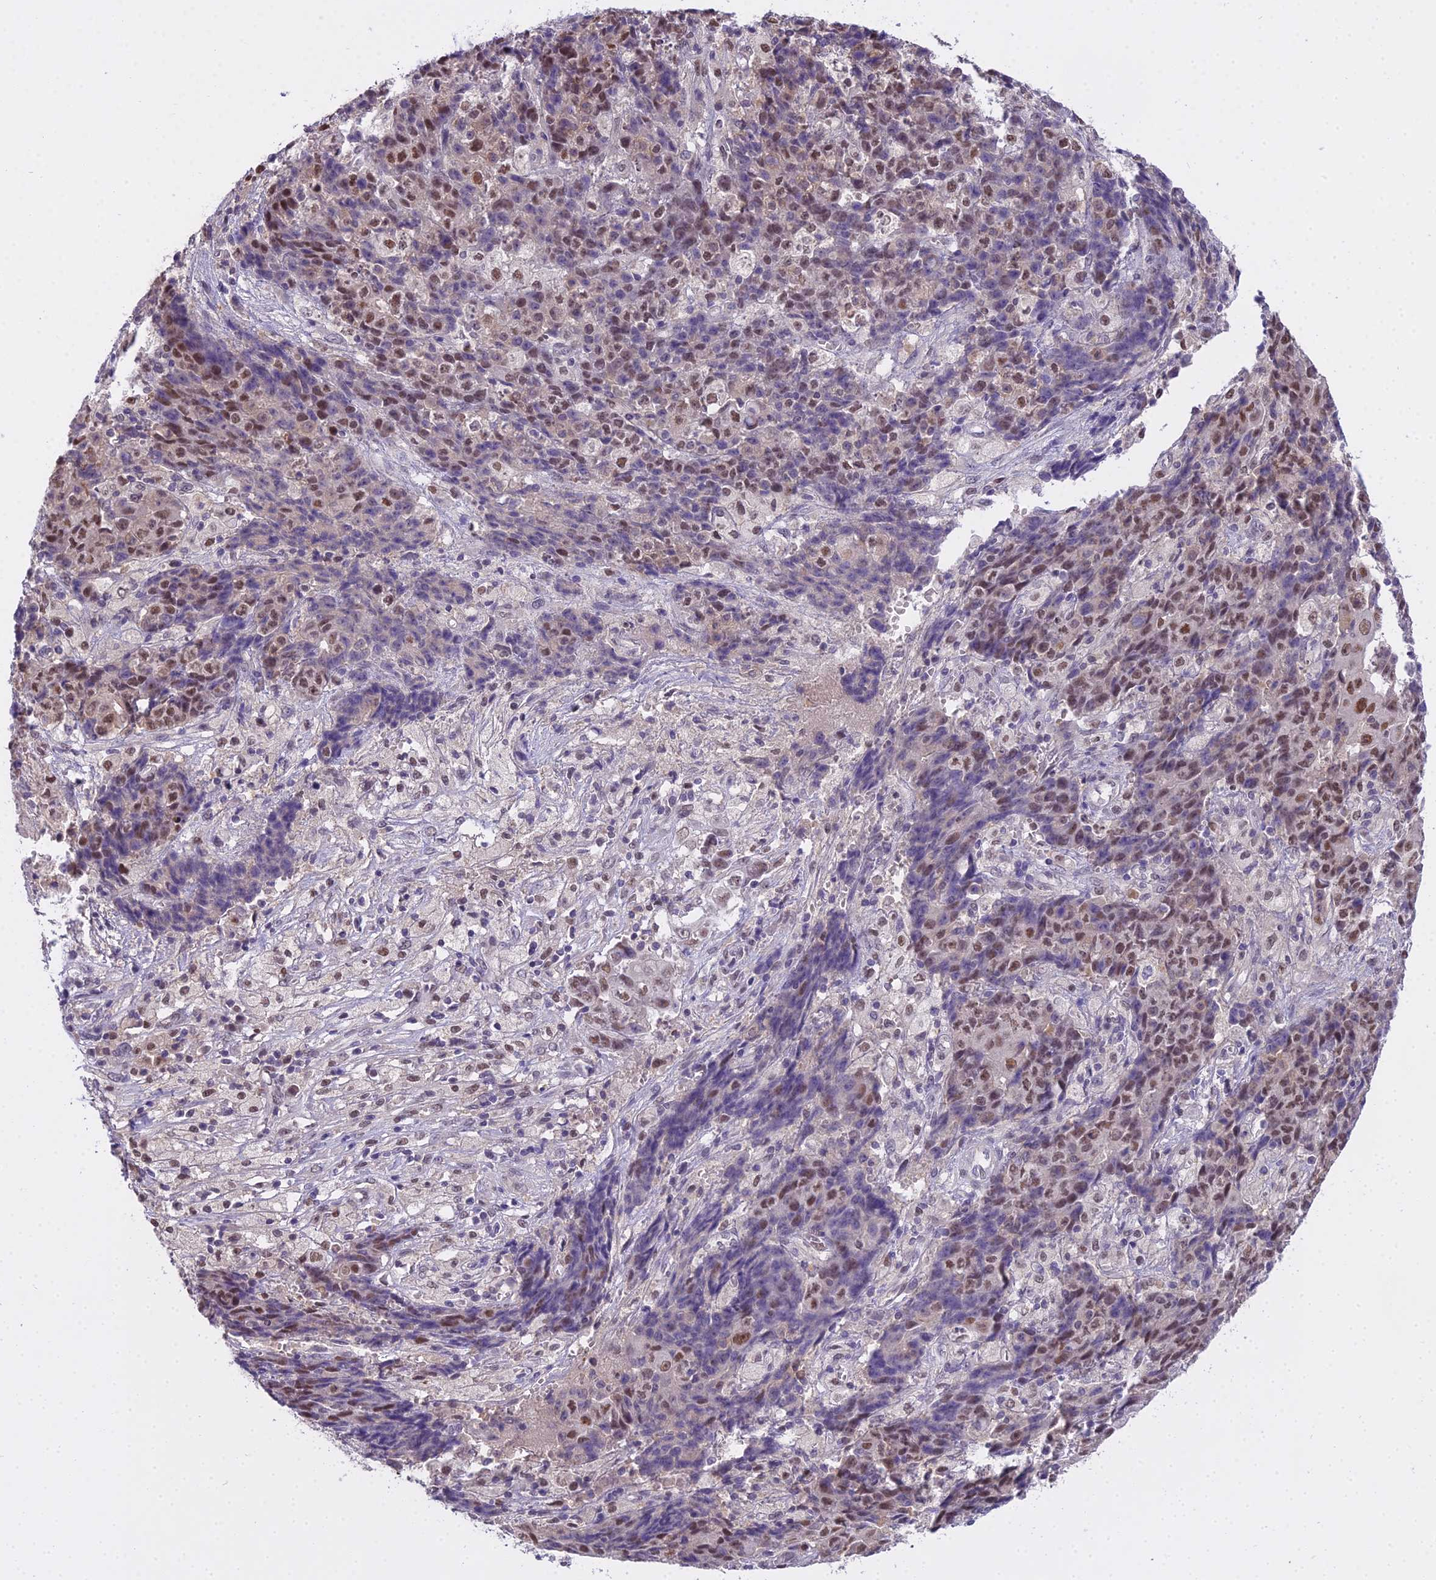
{"staining": {"intensity": "moderate", "quantity": ">75%", "location": "nuclear"}, "tissue": "ovarian cancer", "cell_type": "Tumor cells", "image_type": "cancer", "snomed": [{"axis": "morphology", "description": "Carcinoma, endometroid"}, {"axis": "topography", "description": "Ovary"}], "caption": "Immunohistochemical staining of human endometroid carcinoma (ovarian) displays medium levels of moderate nuclear protein positivity in approximately >75% of tumor cells.", "gene": "MAT2A", "patient": {"sex": "female", "age": 42}}